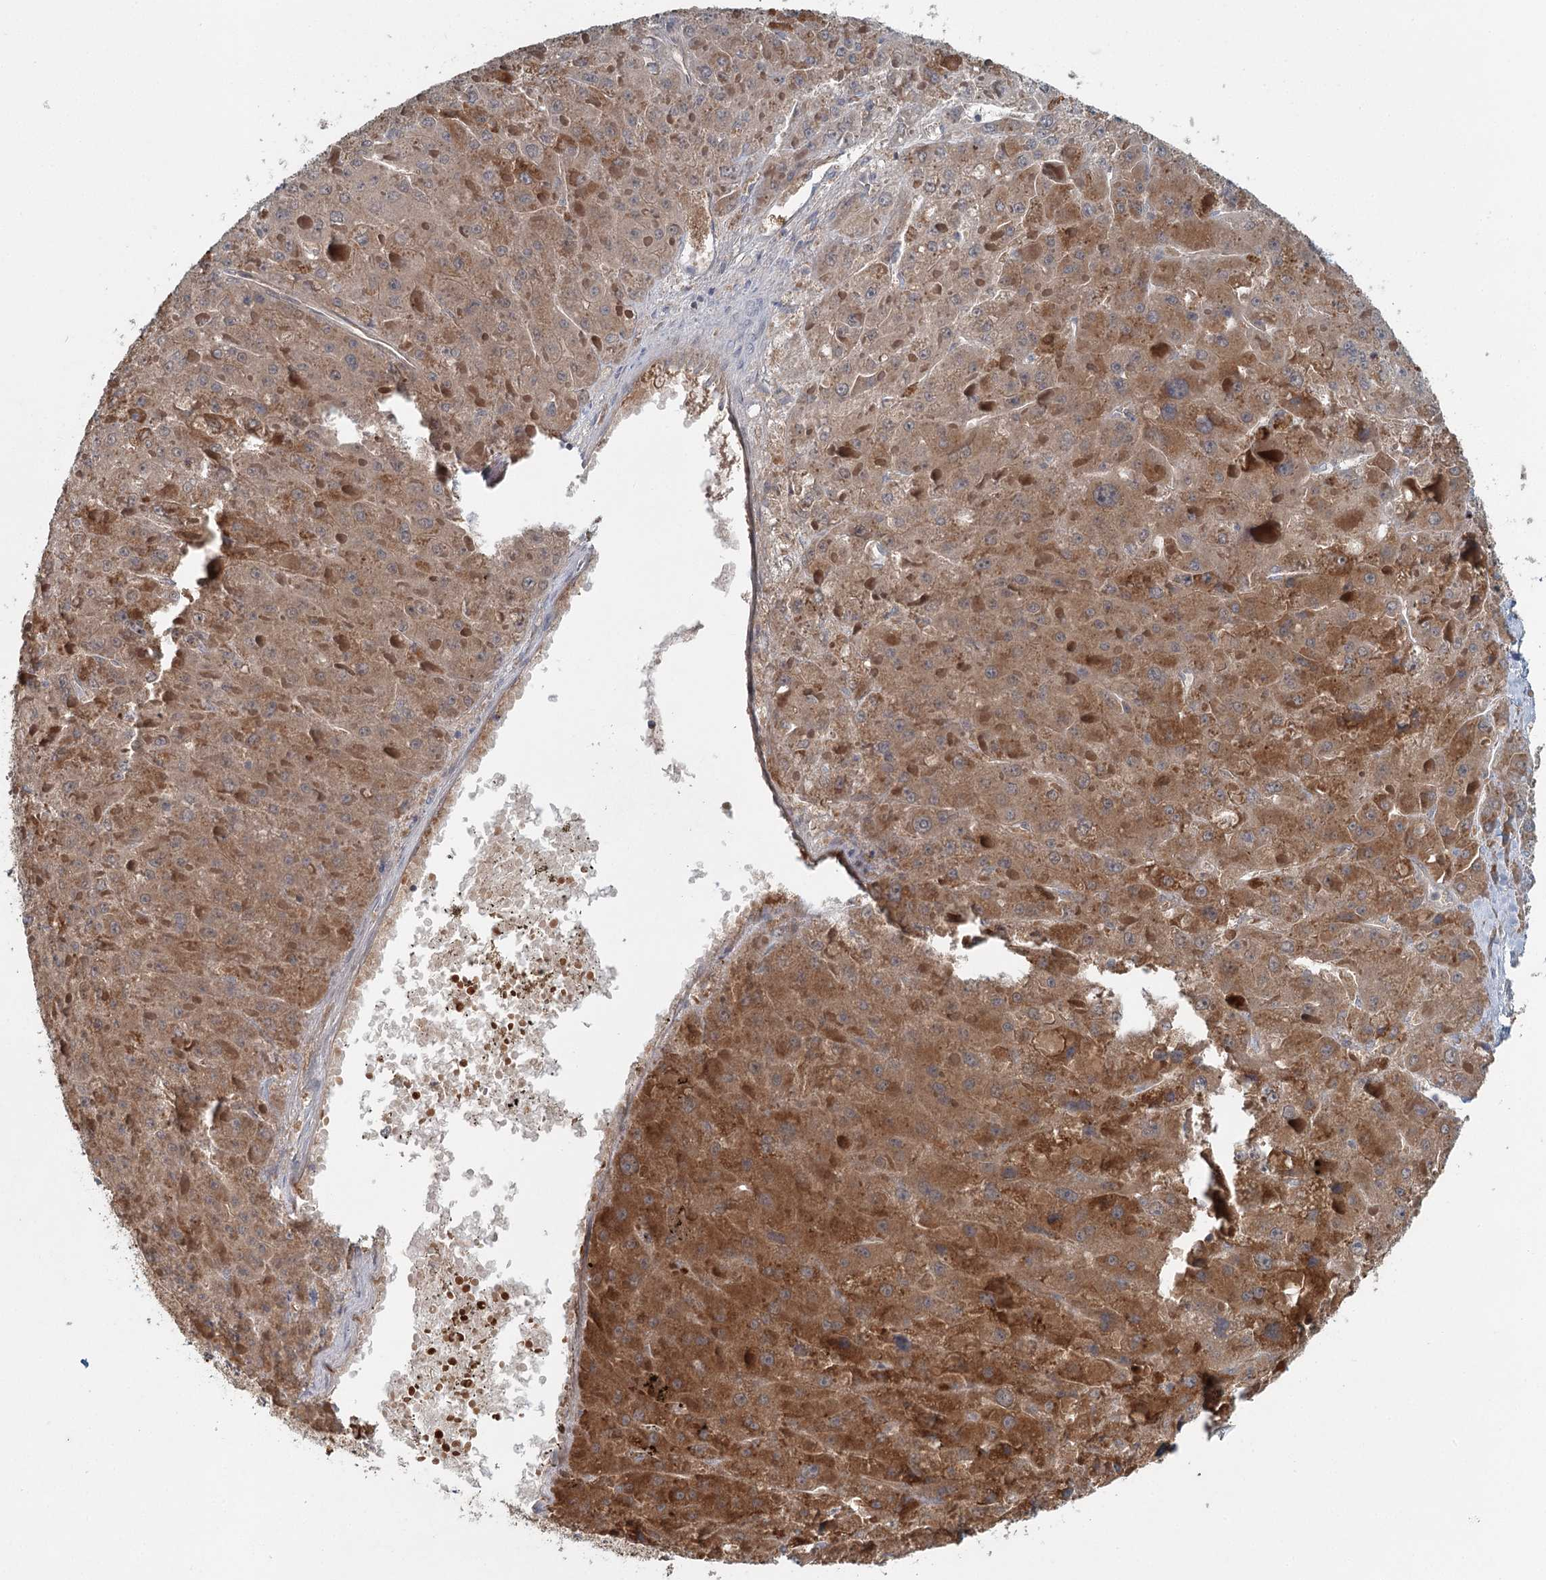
{"staining": {"intensity": "moderate", "quantity": ">75%", "location": "cytoplasmic/membranous"}, "tissue": "liver cancer", "cell_type": "Tumor cells", "image_type": "cancer", "snomed": [{"axis": "morphology", "description": "Carcinoma, Hepatocellular, NOS"}, {"axis": "topography", "description": "Liver"}], "caption": "An image of human liver hepatocellular carcinoma stained for a protein displays moderate cytoplasmic/membranous brown staining in tumor cells.", "gene": "ADK", "patient": {"sex": "female", "age": 73}}